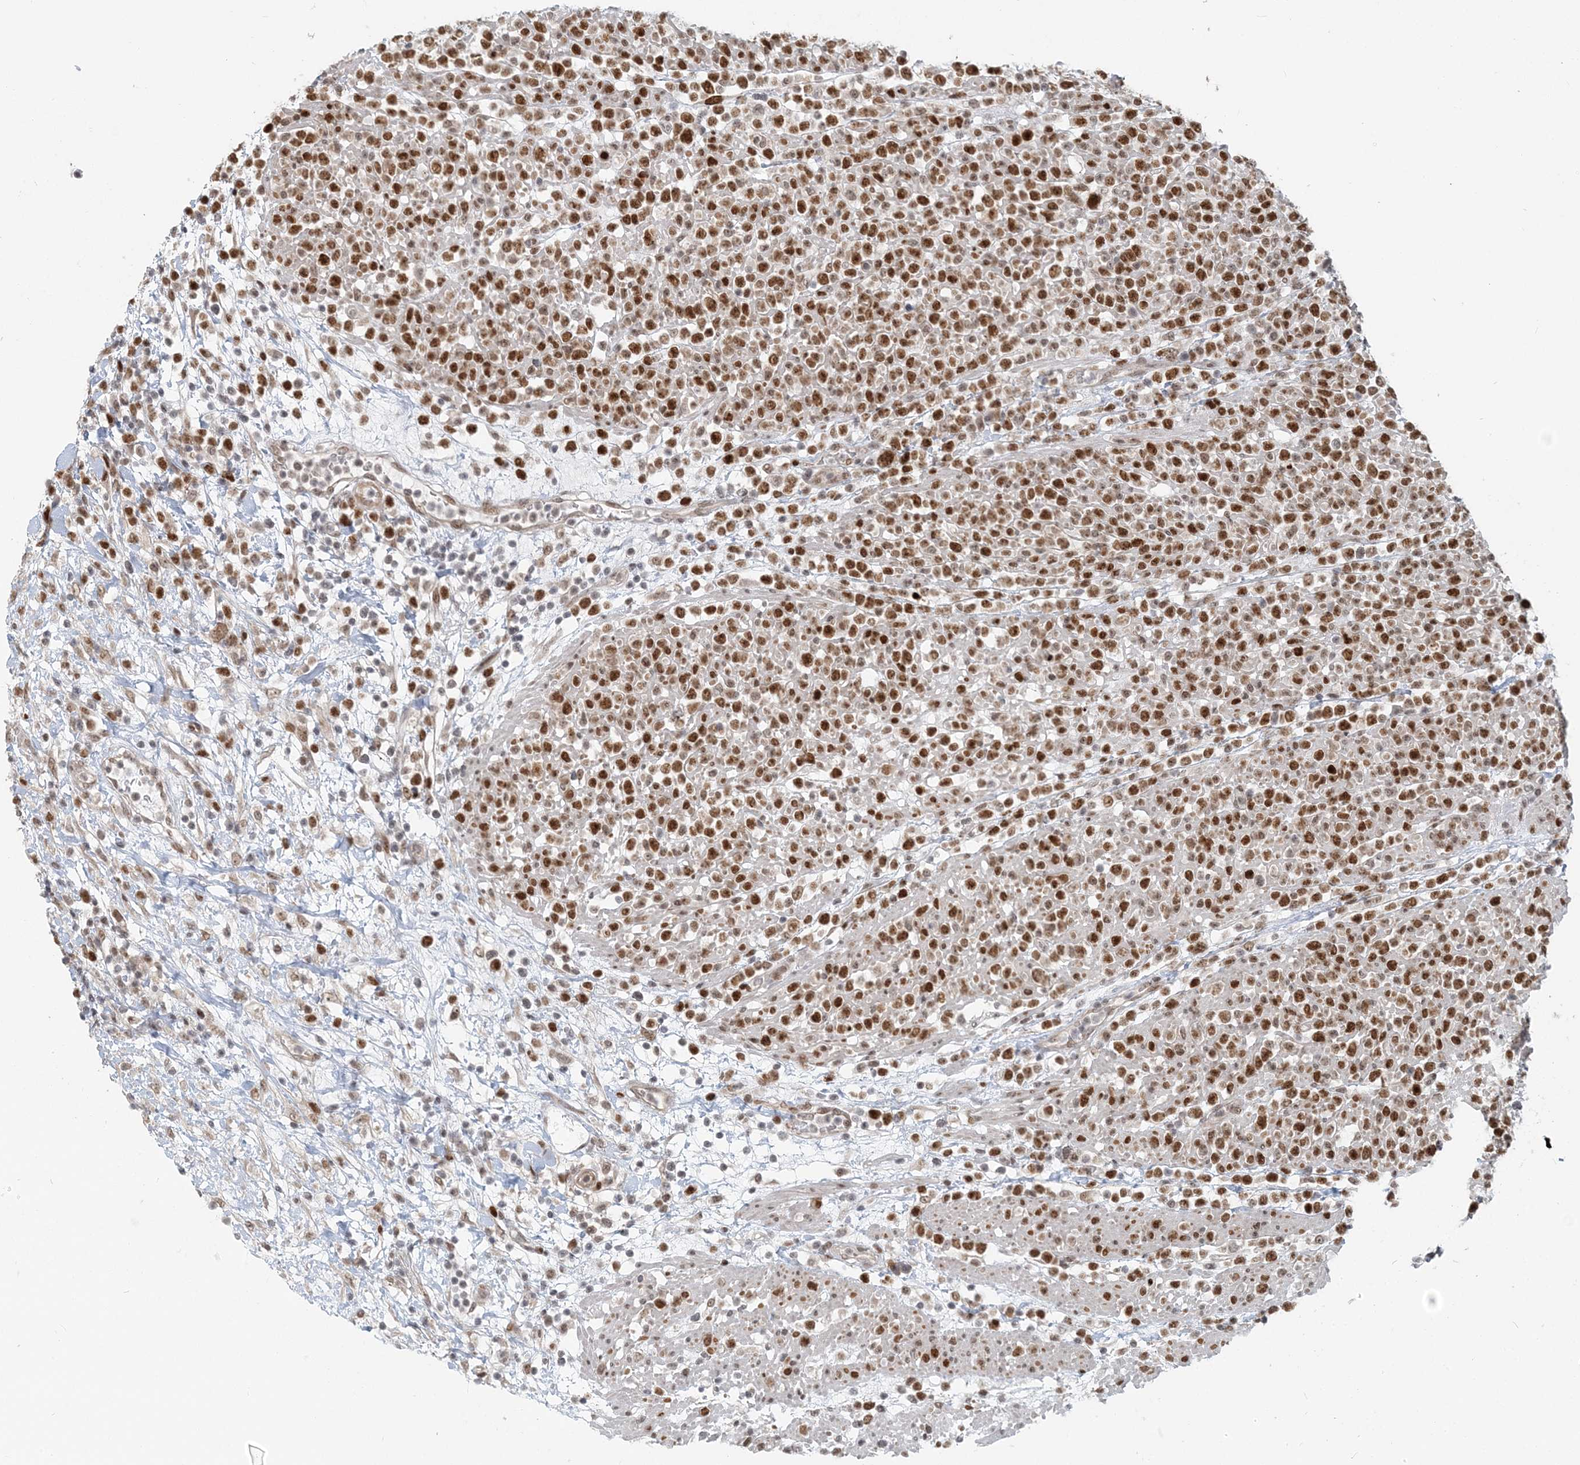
{"staining": {"intensity": "strong", "quantity": ">75%", "location": "nuclear"}, "tissue": "lymphoma", "cell_type": "Tumor cells", "image_type": "cancer", "snomed": [{"axis": "morphology", "description": "Malignant lymphoma, non-Hodgkin's type, High grade"}, {"axis": "topography", "description": "Colon"}], "caption": "Immunohistochemical staining of human lymphoma reveals strong nuclear protein positivity in approximately >75% of tumor cells.", "gene": "BAZ1B", "patient": {"sex": "female", "age": 53}}